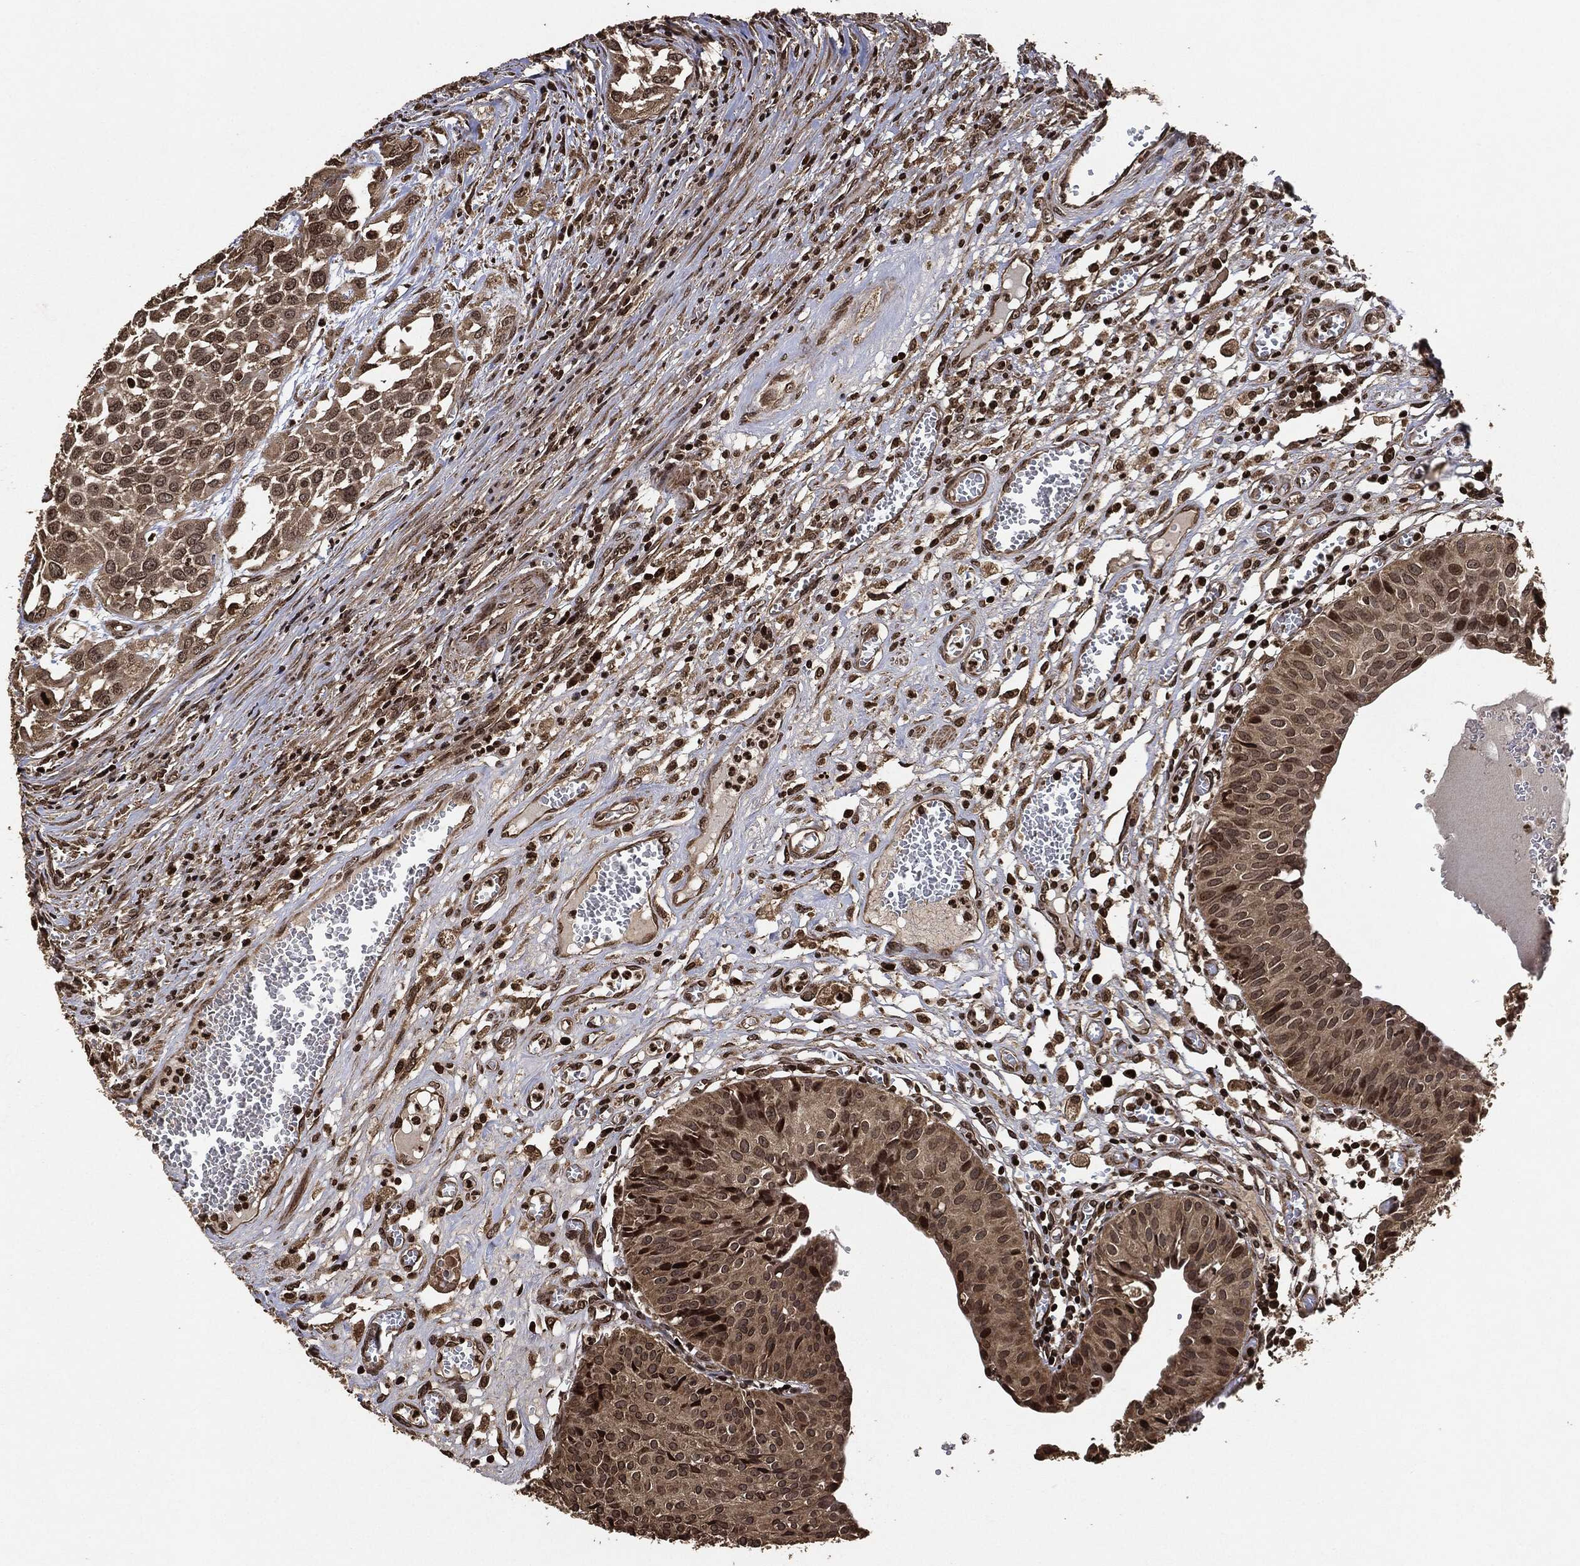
{"staining": {"intensity": "moderate", "quantity": "<25%", "location": "cytoplasmic/membranous,nuclear"}, "tissue": "urinary bladder", "cell_type": "Urothelial cells", "image_type": "normal", "snomed": [{"axis": "morphology", "description": "Normal tissue, NOS"}, {"axis": "morphology", "description": "Urothelial carcinoma, NOS"}, {"axis": "morphology", "description": "Urothelial carcinoma, High grade"}, {"axis": "topography", "description": "Urinary bladder"}], "caption": "This is an image of IHC staining of normal urinary bladder, which shows moderate expression in the cytoplasmic/membranous,nuclear of urothelial cells.", "gene": "PDK1", "patient": {"sex": "male", "age": 57}}